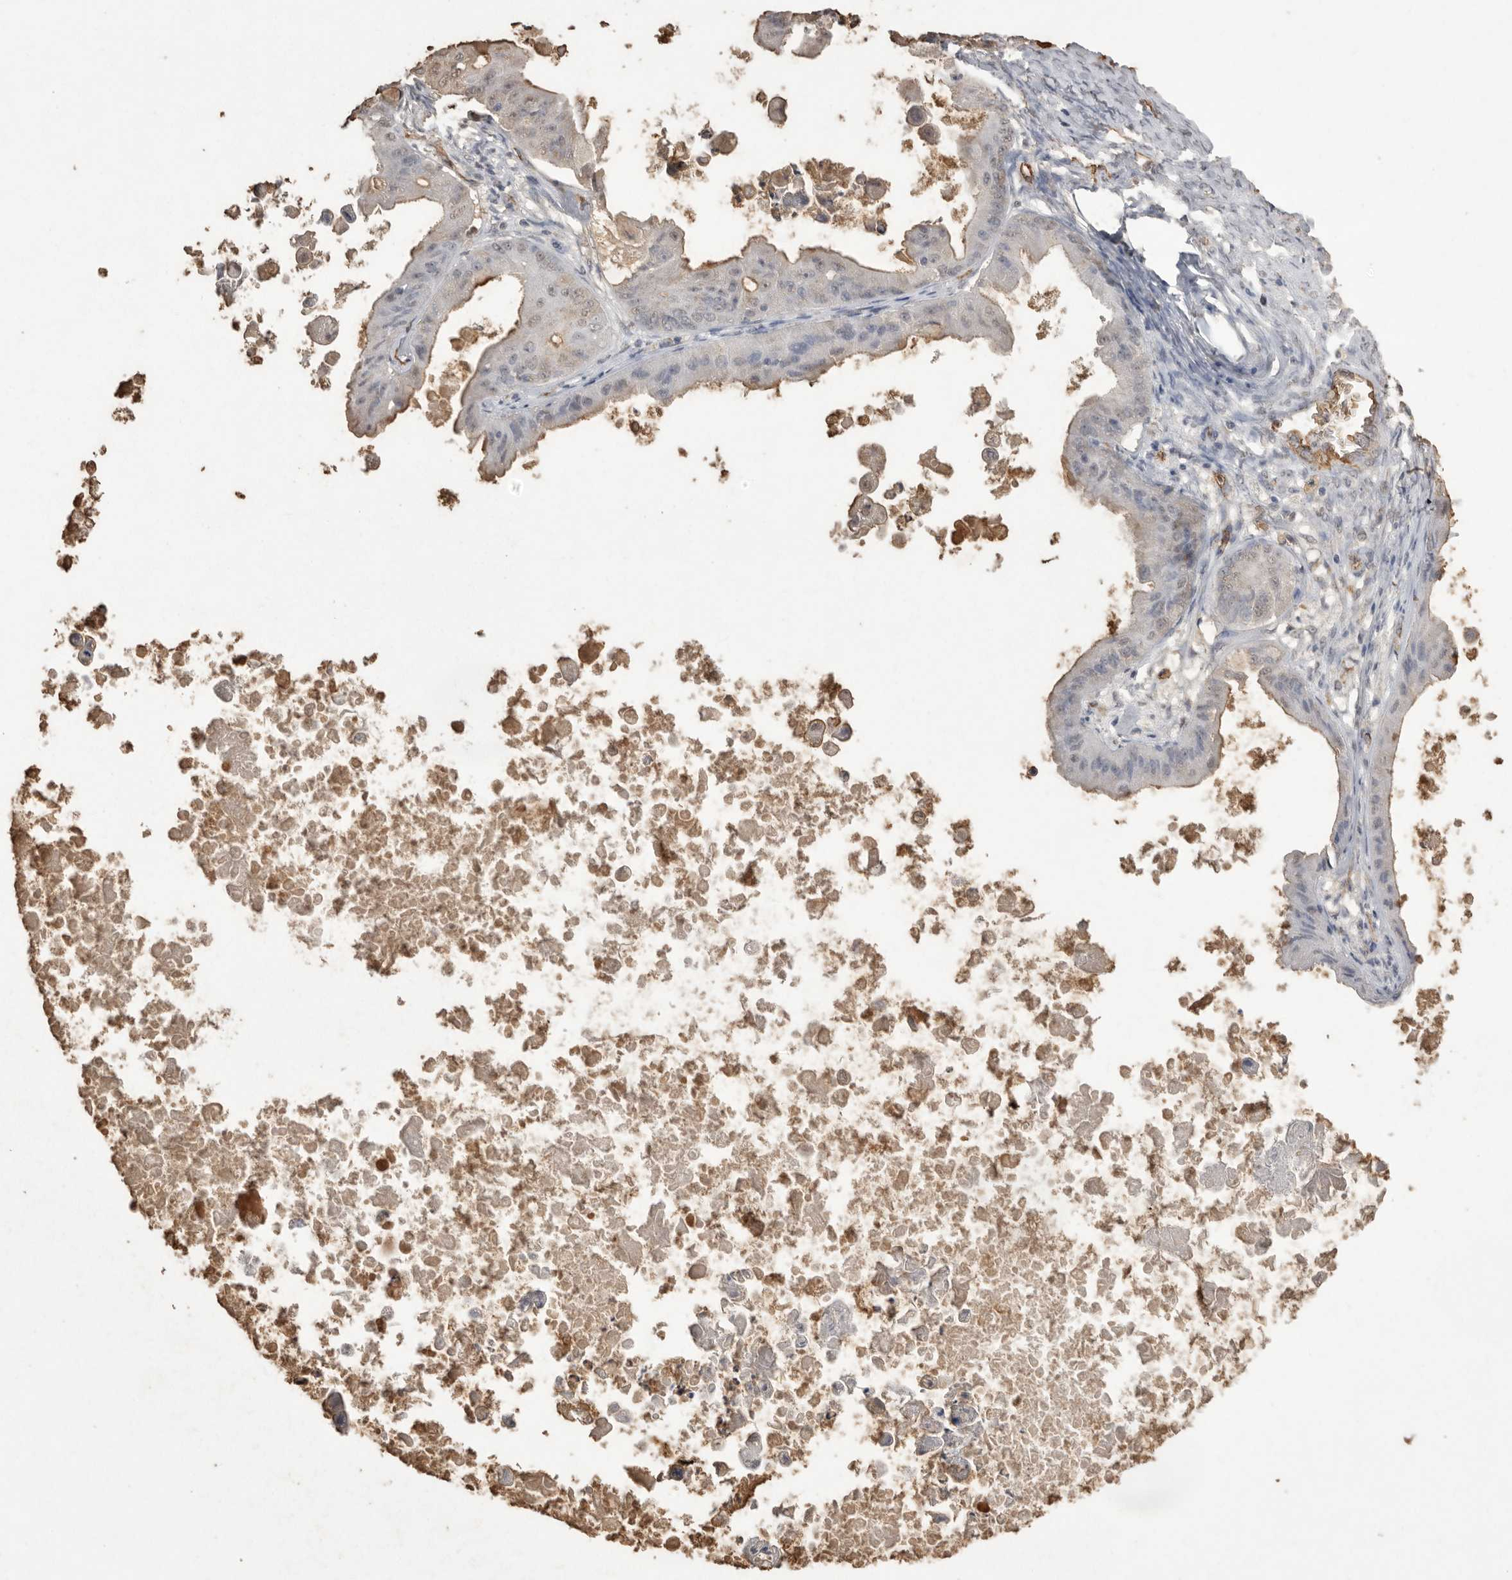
{"staining": {"intensity": "negative", "quantity": "none", "location": "none"}, "tissue": "ovarian cancer", "cell_type": "Tumor cells", "image_type": "cancer", "snomed": [{"axis": "morphology", "description": "Cystadenocarcinoma, mucinous, NOS"}, {"axis": "topography", "description": "Ovary"}], "caption": "Image shows no significant protein expression in tumor cells of ovarian cancer.", "gene": "IL27", "patient": {"sex": "female", "age": 37}}